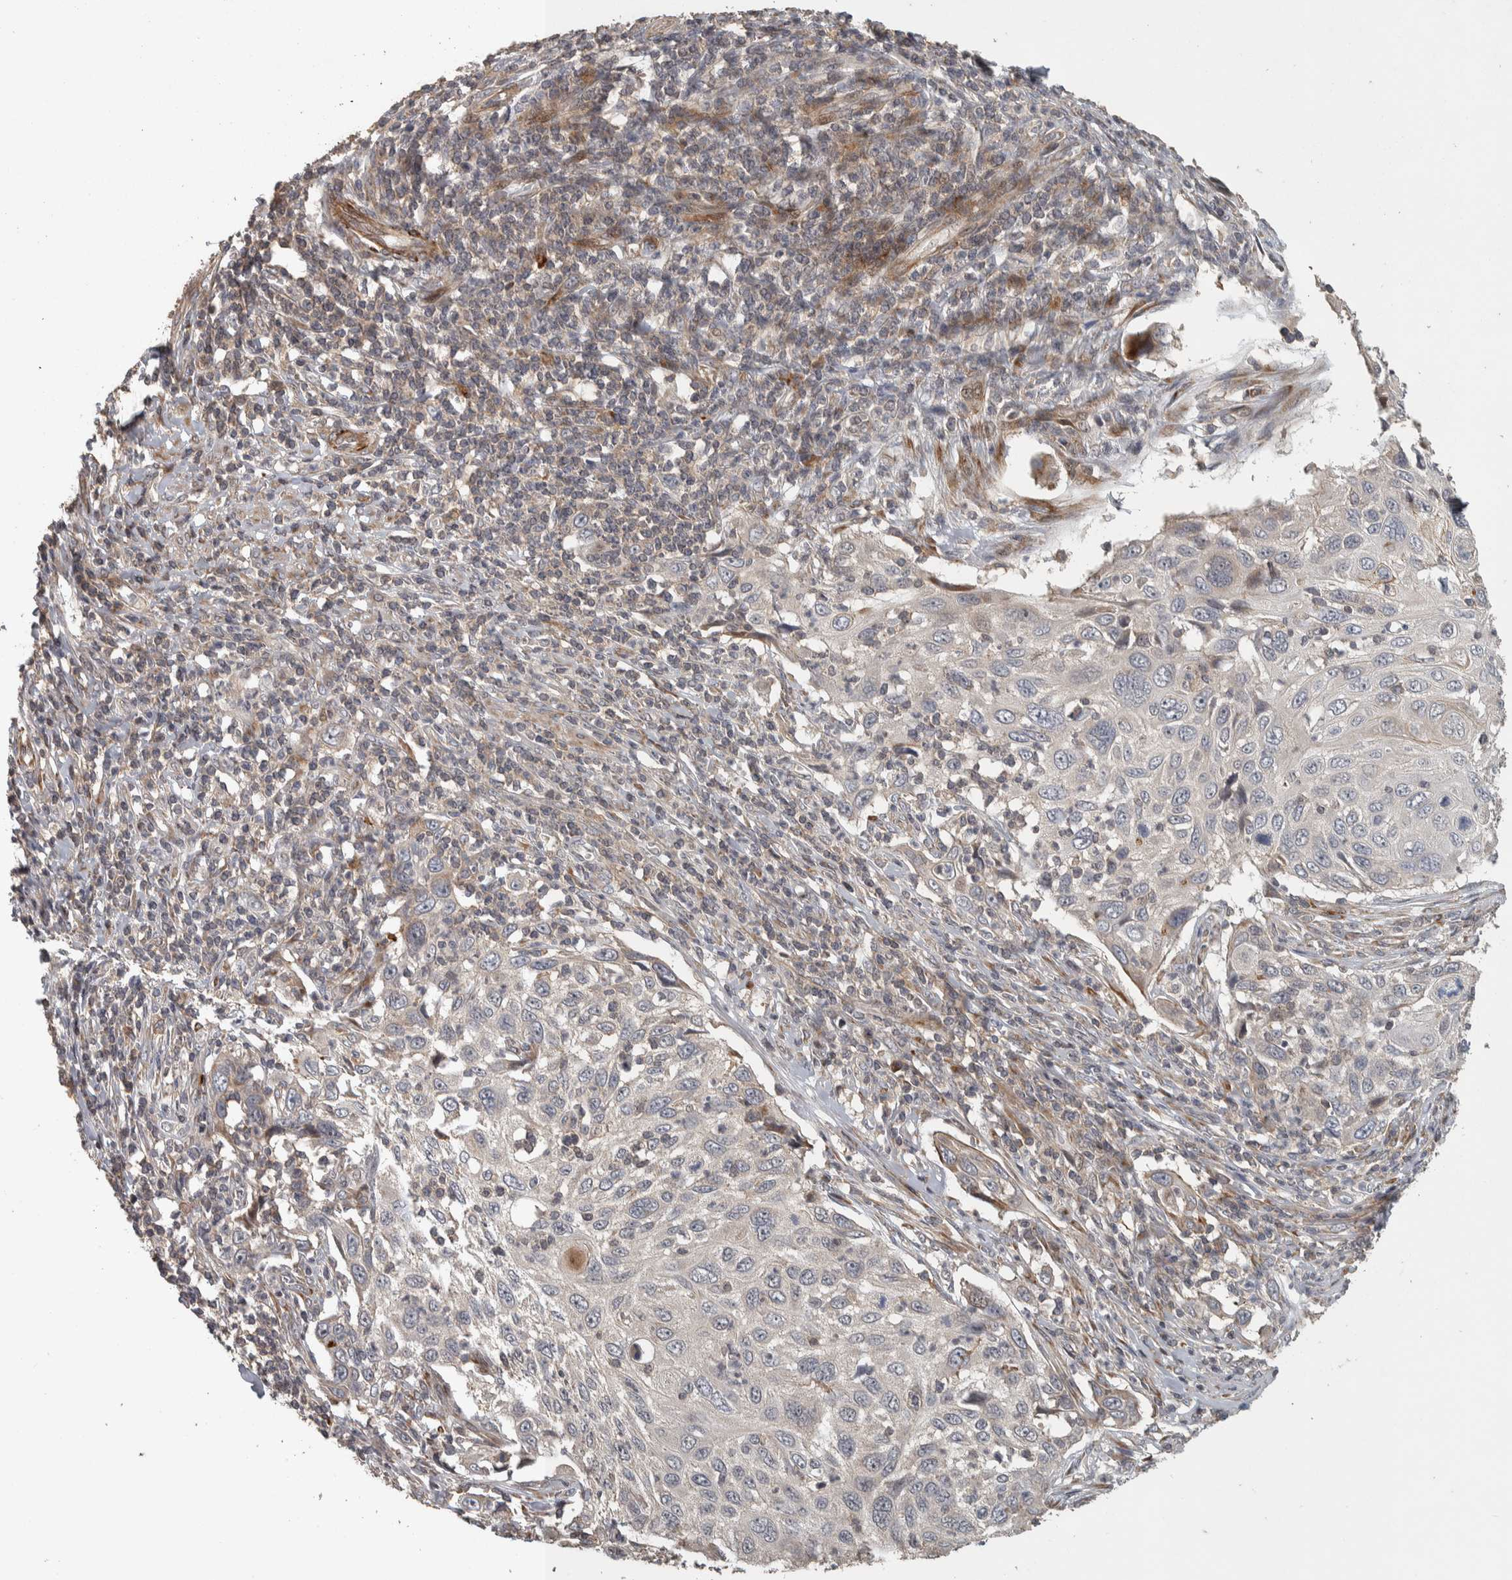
{"staining": {"intensity": "negative", "quantity": "none", "location": "none"}, "tissue": "cervical cancer", "cell_type": "Tumor cells", "image_type": "cancer", "snomed": [{"axis": "morphology", "description": "Squamous cell carcinoma, NOS"}, {"axis": "topography", "description": "Cervix"}], "caption": "Tumor cells are negative for protein expression in human cervical squamous cell carcinoma. The staining was performed using DAB to visualize the protein expression in brown, while the nuclei were stained in blue with hematoxylin (Magnification: 20x).", "gene": "ERAL1", "patient": {"sex": "female", "age": 70}}